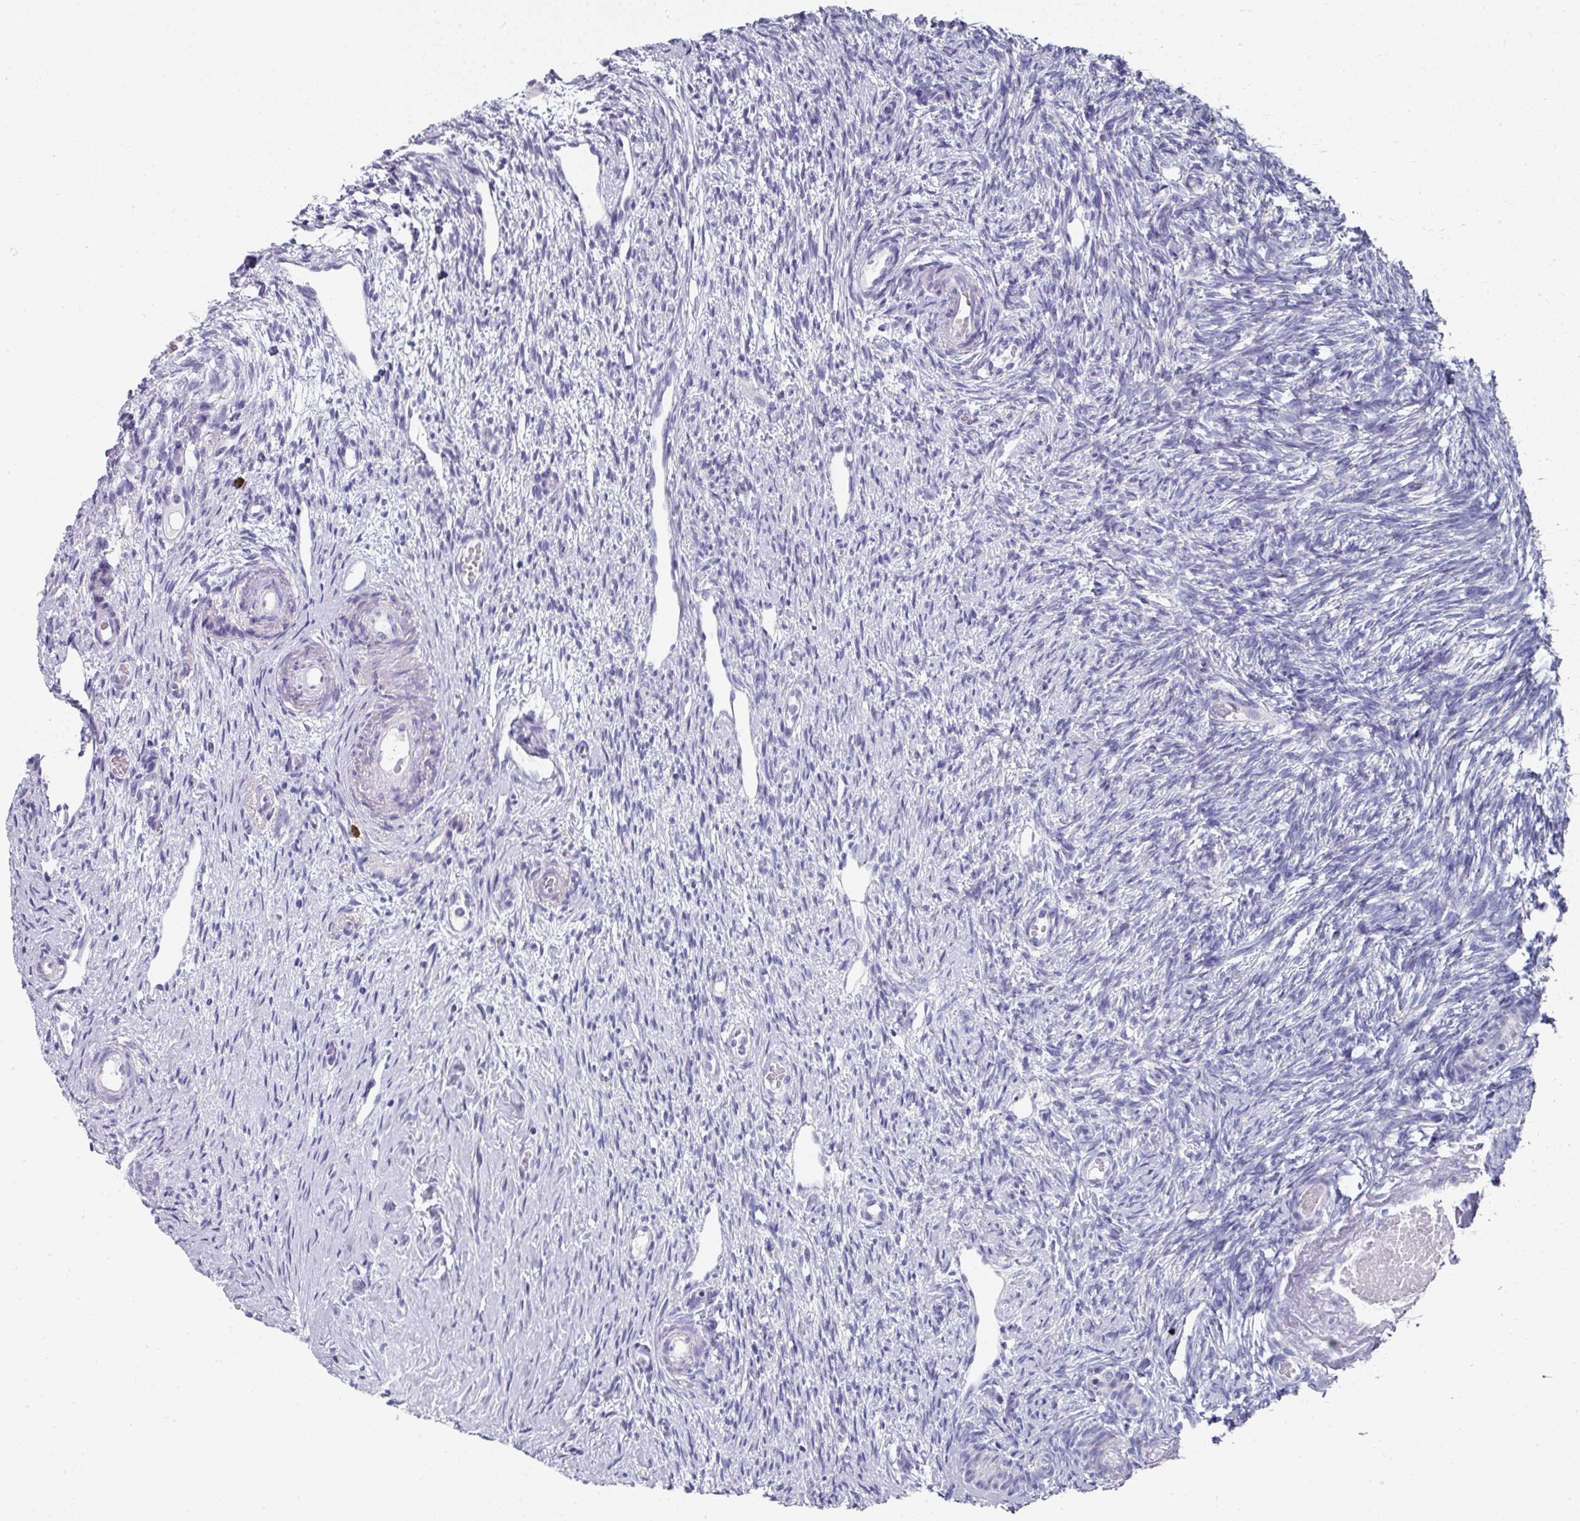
{"staining": {"intensity": "negative", "quantity": "none", "location": "none"}, "tissue": "ovary", "cell_type": "Follicle cells", "image_type": "normal", "snomed": [{"axis": "morphology", "description": "Normal tissue, NOS"}, {"axis": "topography", "description": "Ovary"}], "caption": "DAB immunohistochemical staining of normal human ovary demonstrates no significant expression in follicle cells.", "gene": "SETBP1", "patient": {"sex": "female", "age": 51}}